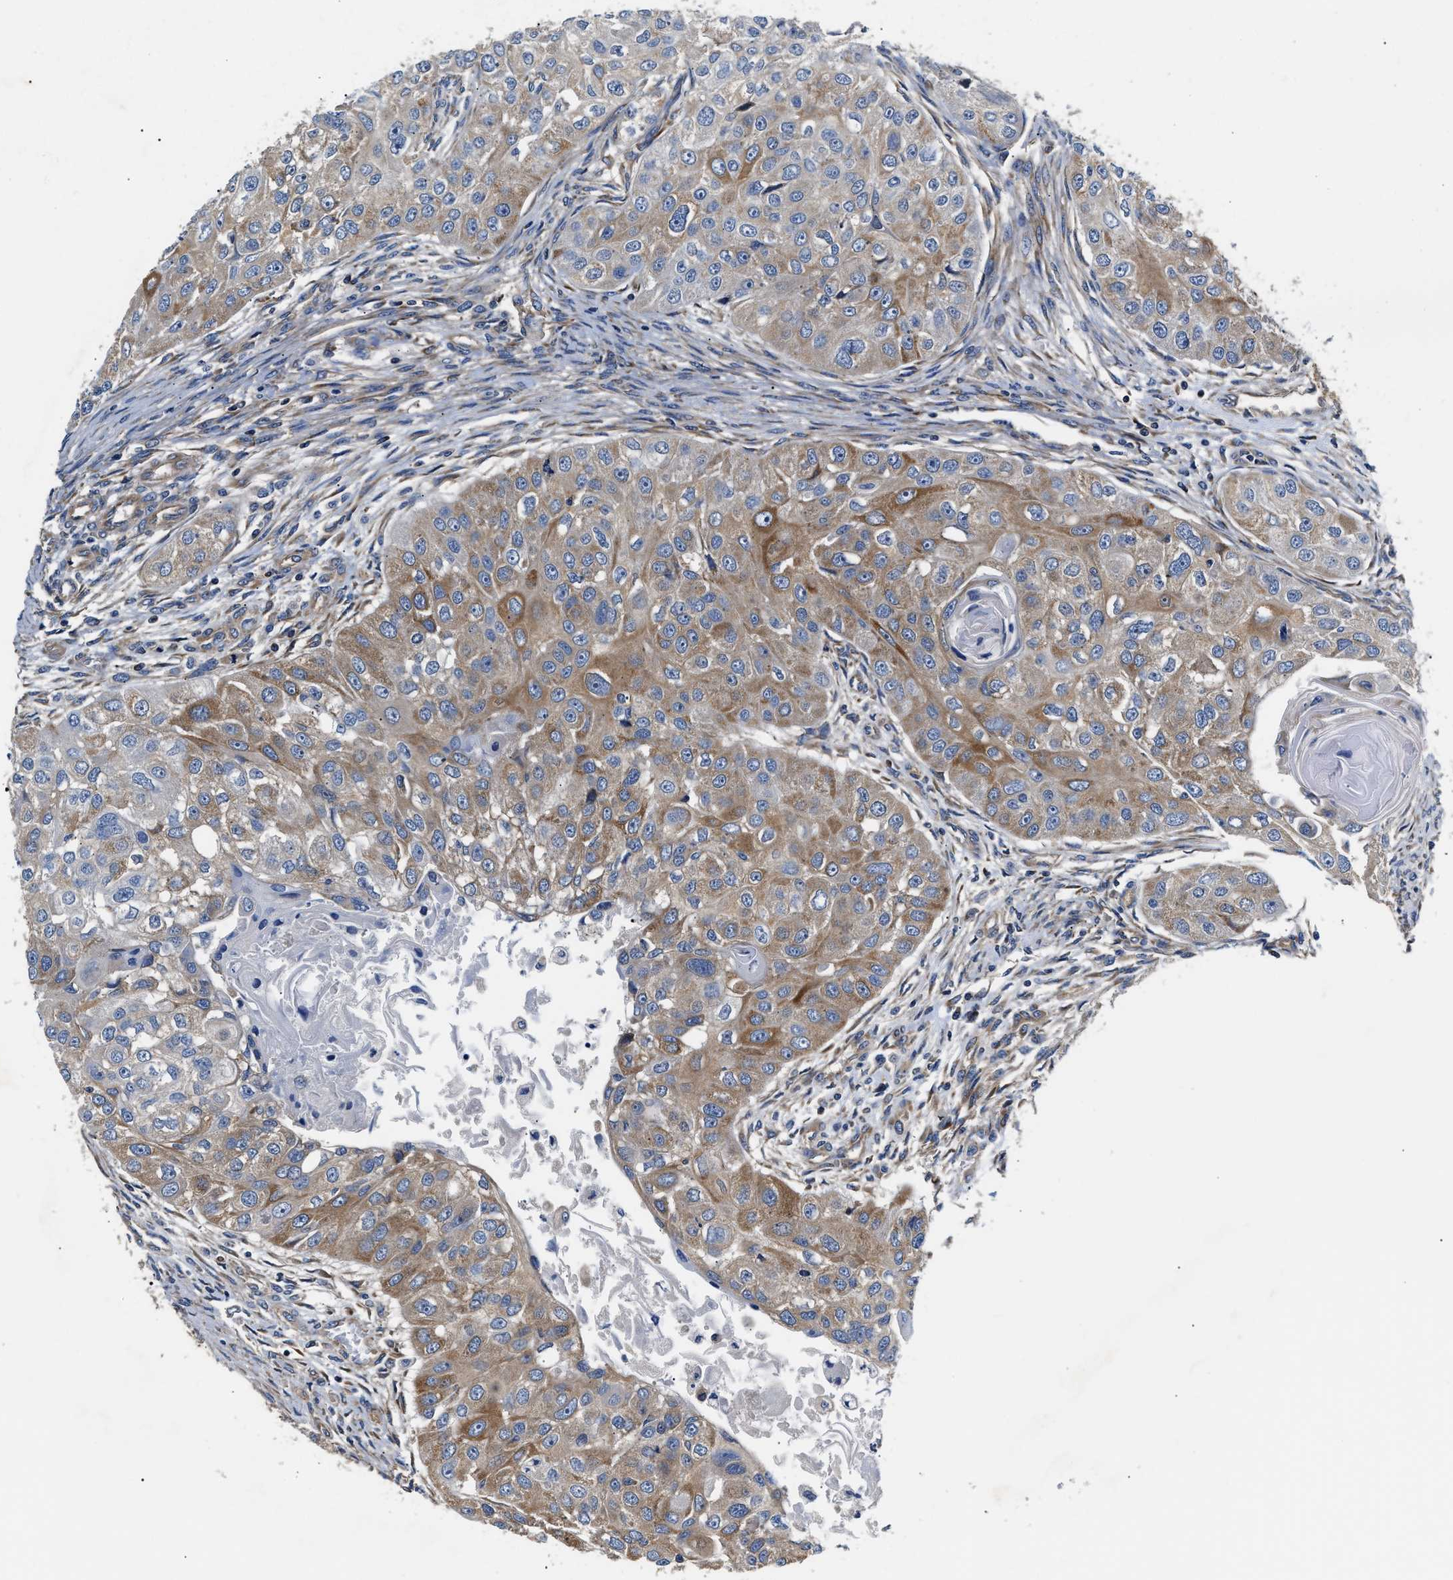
{"staining": {"intensity": "moderate", "quantity": "25%-75%", "location": "cytoplasmic/membranous"}, "tissue": "head and neck cancer", "cell_type": "Tumor cells", "image_type": "cancer", "snomed": [{"axis": "morphology", "description": "Normal tissue, NOS"}, {"axis": "morphology", "description": "Squamous cell carcinoma, NOS"}, {"axis": "topography", "description": "Skeletal muscle"}, {"axis": "topography", "description": "Head-Neck"}], "caption": "Brown immunohistochemical staining in human squamous cell carcinoma (head and neck) demonstrates moderate cytoplasmic/membranous expression in approximately 25%-75% of tumor cells.", "gene": "TEX2", "patient": {"sex": "male", "age": 51}}